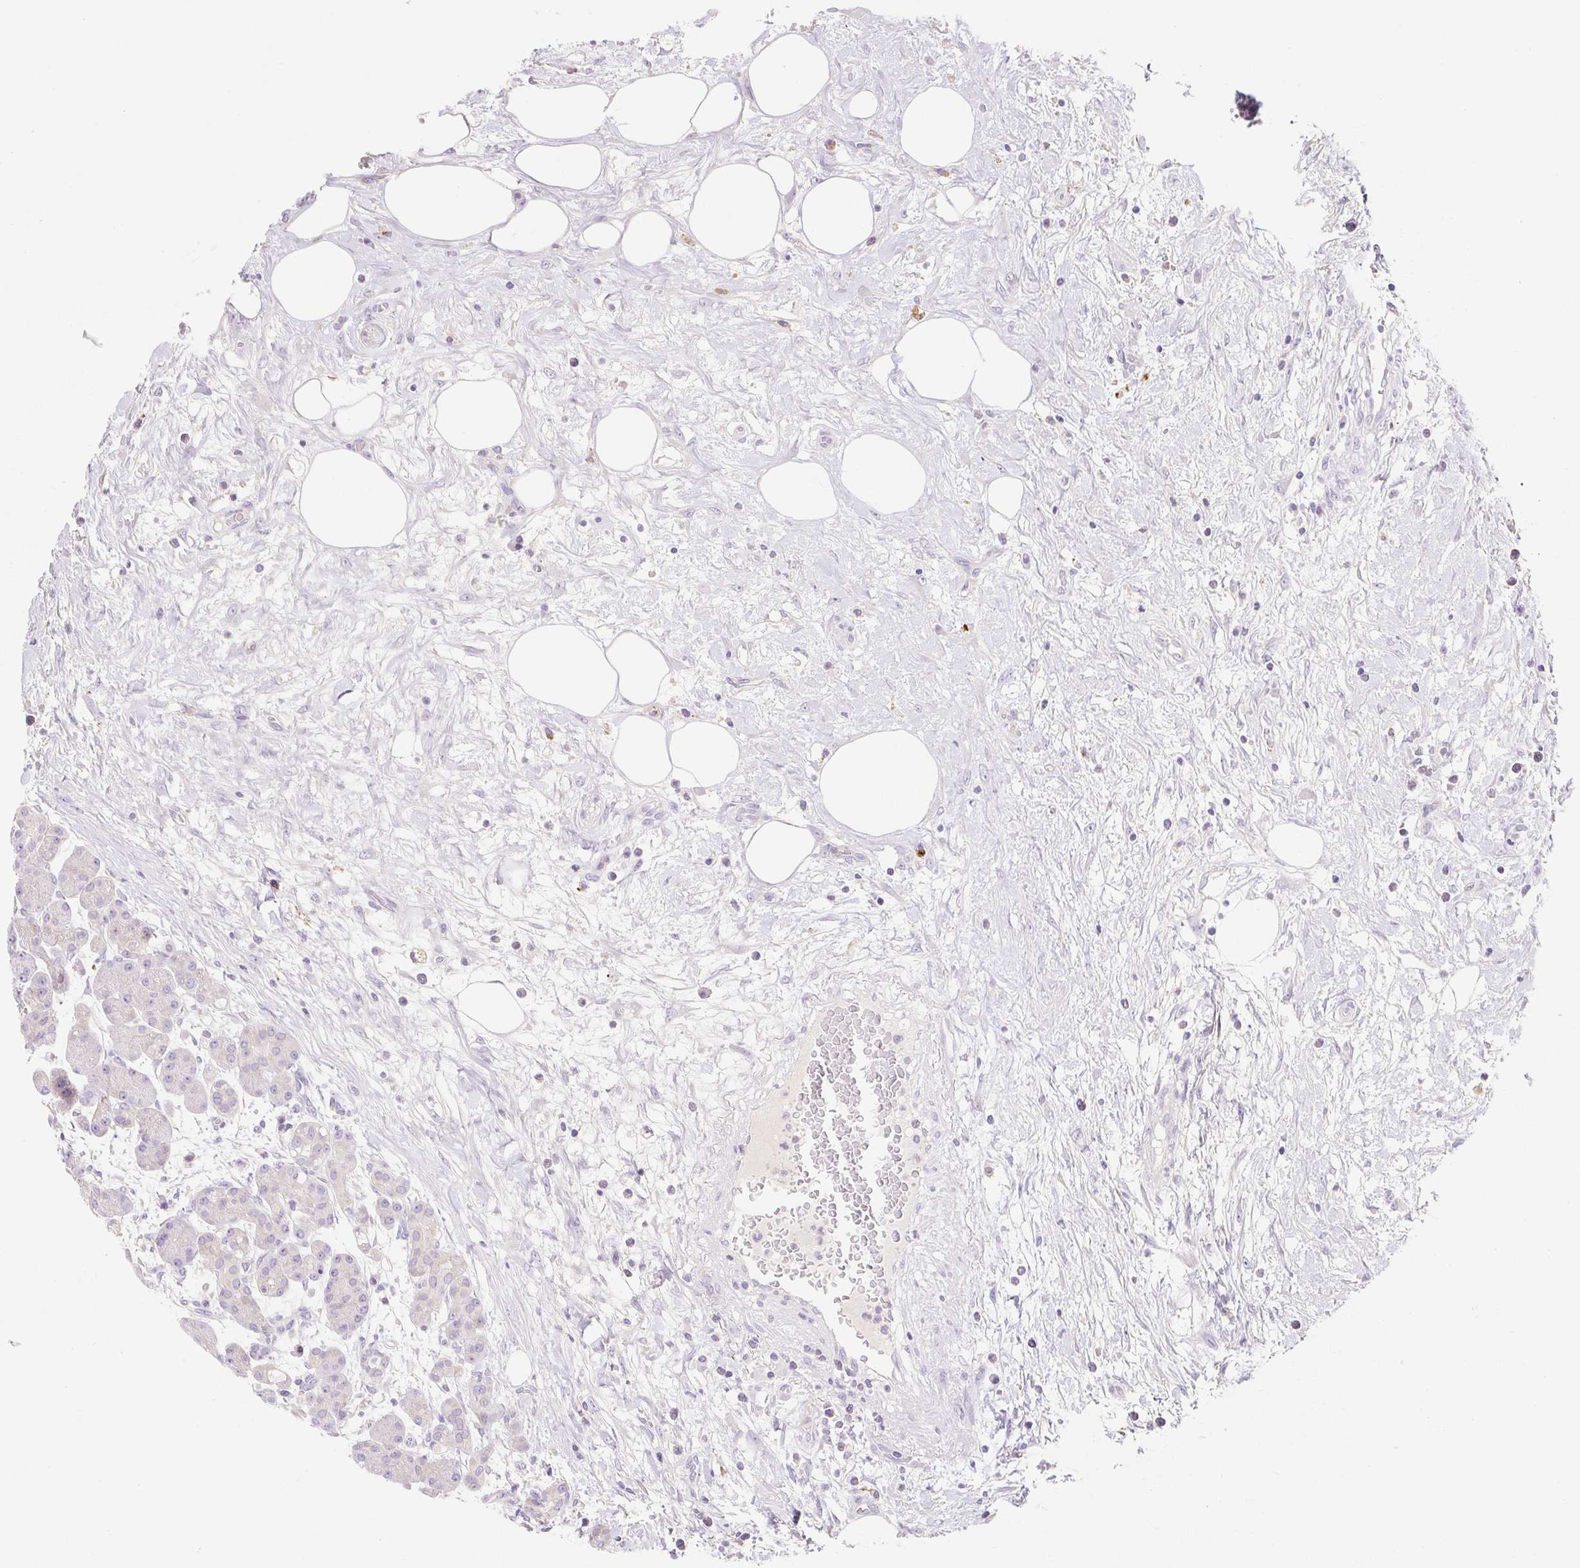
{"staining": {"intensity": "negative", "quantity": "none", "location": "none"}, "tissue": "pancreas", "cell_type": "Exocrine glandular cells", "image_type": "normal", "snomed": [{"axis": "morphology", "description": "Normal tissue, NOS"}, {"axis": "topography", "description": "Pancreas"}], "caption": "There is no significant expression in exocrine glandular cells of pancreas.", "gene": "LYVE1", "patient": {"sex": "male", "age": 63}}